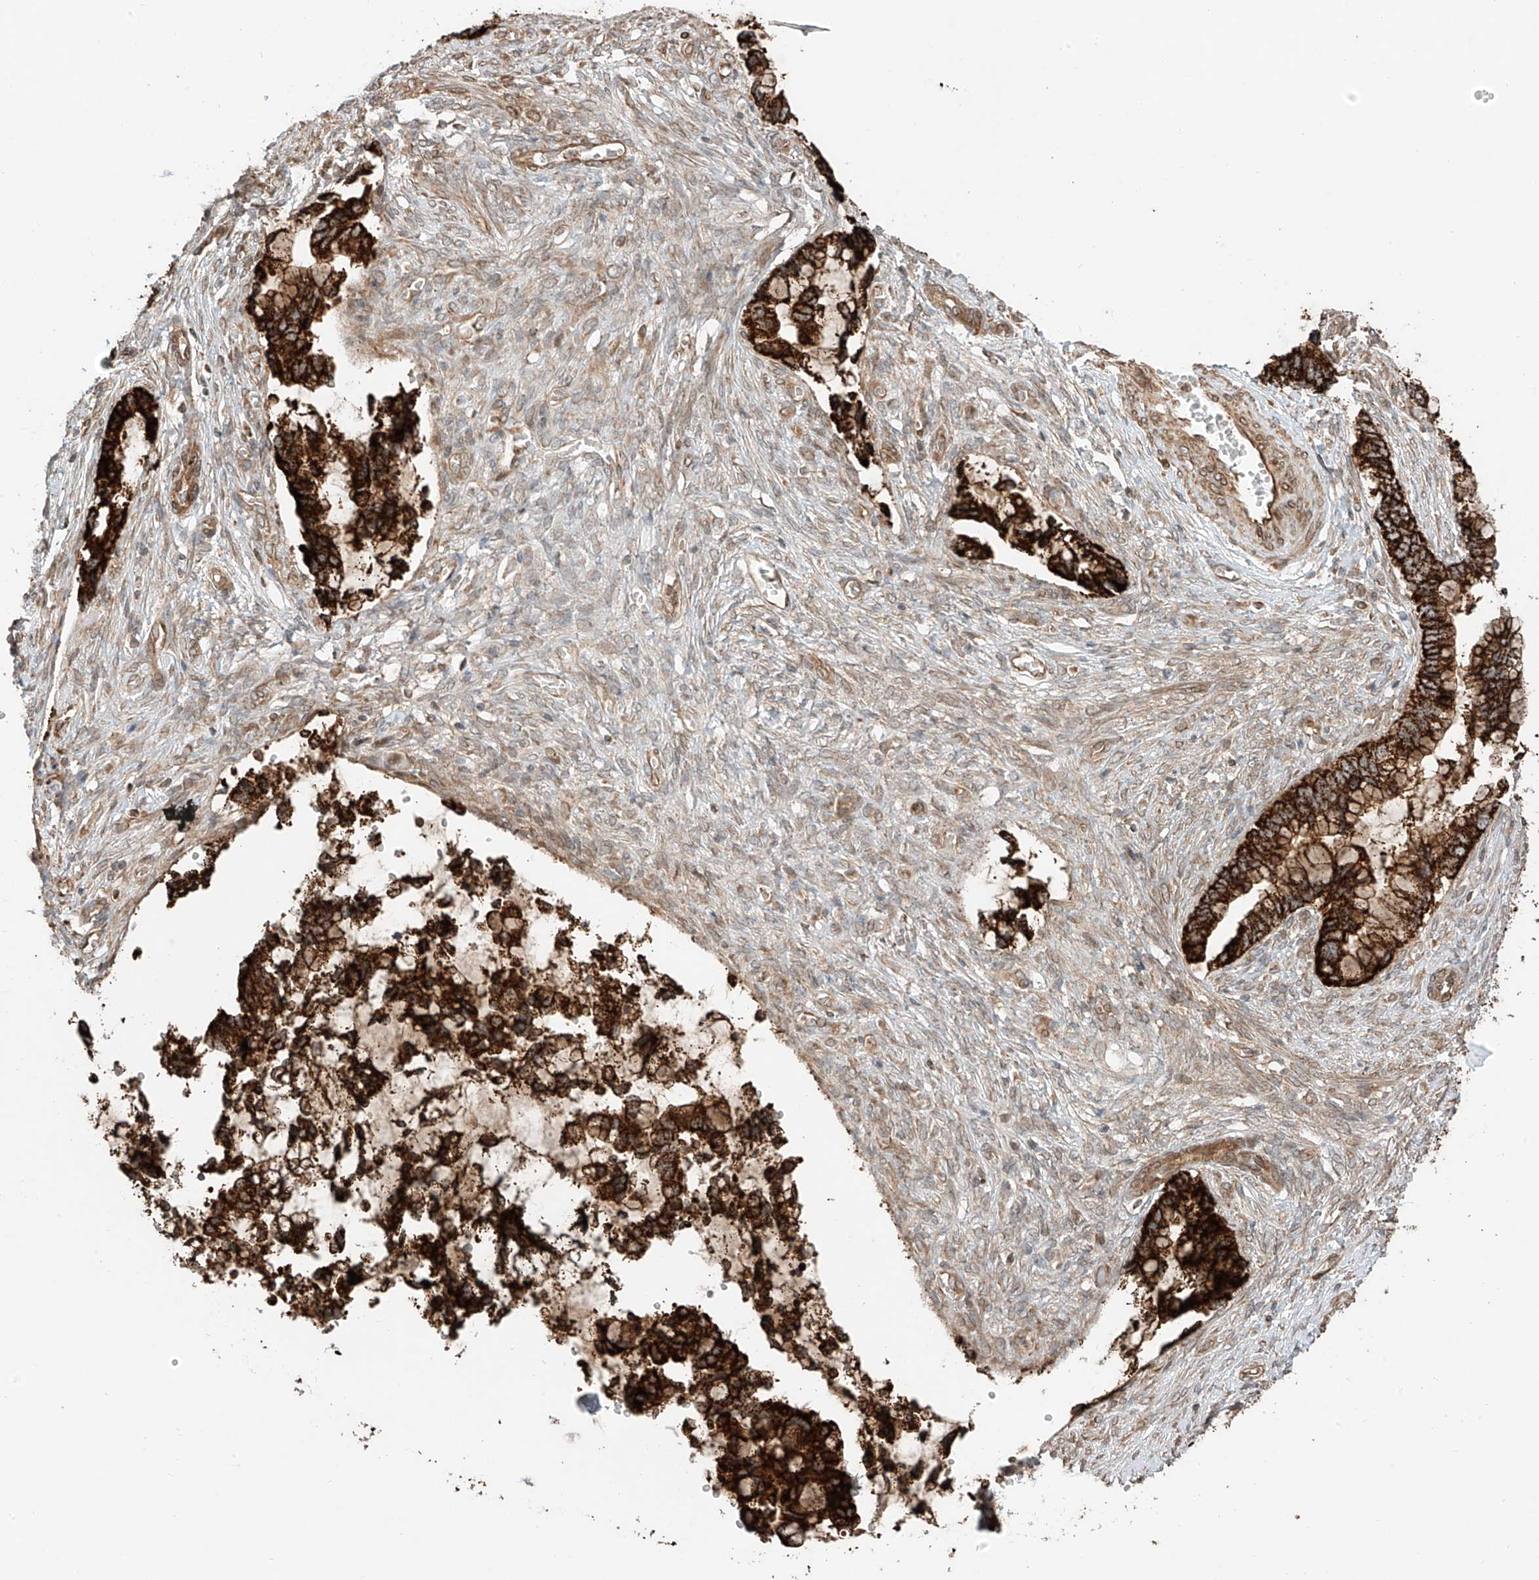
{"staining": {"intensity": "strong", "quantity": ">75%", "location": "cytoplasmic/membranous"}, "tissue": "cervical cancer", "cell_type": "Tumor cells", "image_type": "cancer", "snomed": [{"axis": "morphology", "description": "Adenocarcinoma, NOS"}, {"axis": "topography", "description": "Cervix"}], "caption": "Immunohistochemistry (IHC) of human cervical adenocarcinoma shows high levels of strong cytoplasmic/membranous positivity in approximately >75% of tumor cells. (brown staining indicates protein expression, while blue staining denotes nuclei).", "gene": "CEP162", "patient": {"sex": "female", "age": 44}}